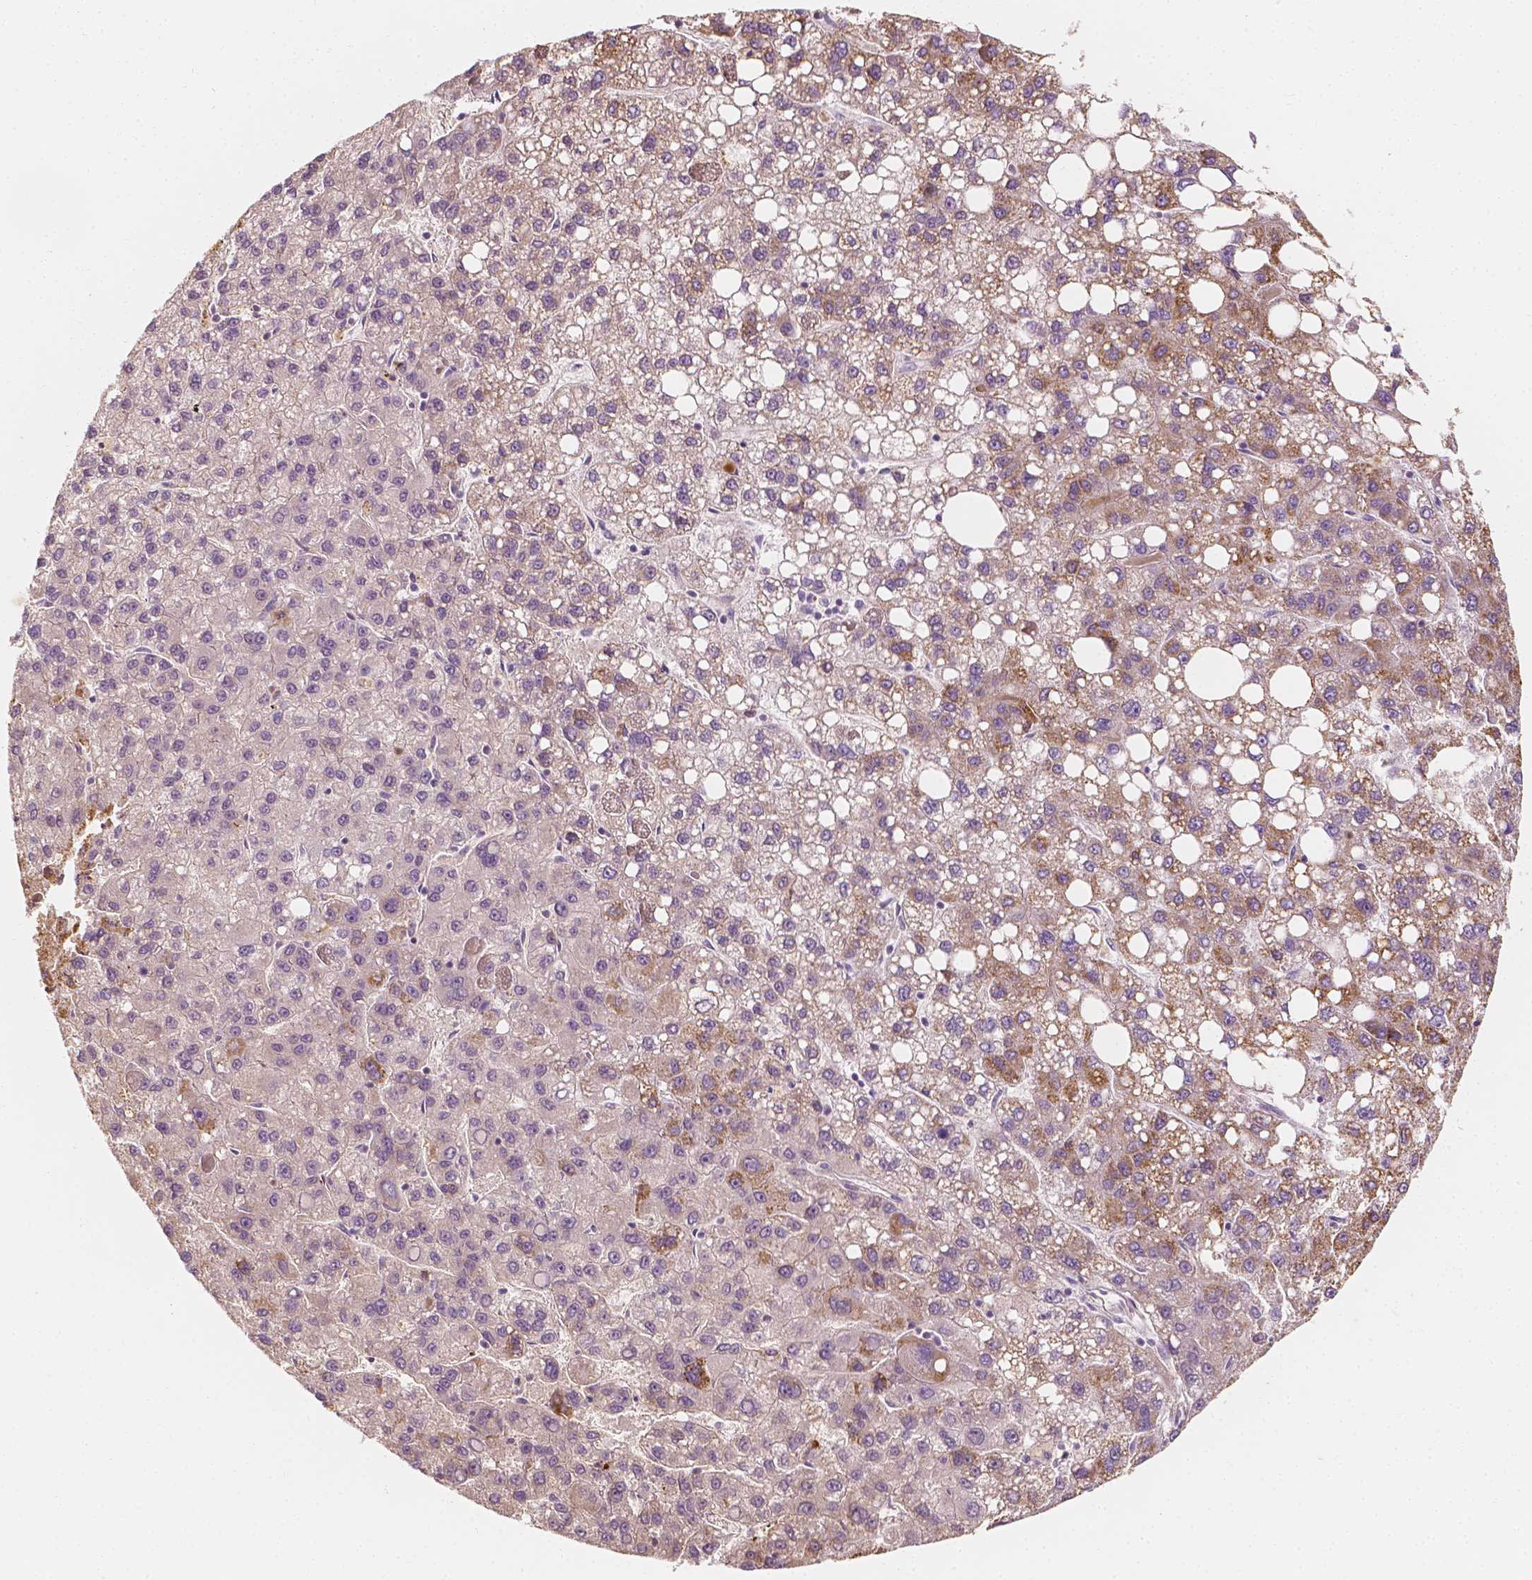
{"staining": {"intensity": "moderate", "quantity": "<25%", "location": "cytoplasmic/membranous"}, "tissue": "liver cancer", "cell_type": "Tumor cells", "image_type": "cancer", "snomed": [{"axis": "morphology", "description": "Carcinoma, Hepatocellular, NOS"}, {"axis": "topography", "description": "Liver"}], "caption": "This micrograph demonstrates immunohistochemistry (IHC) staining of hepatocellular carcinoma (liver), with low moderate cytoplasmic/membranous expression in approximately <25% of tumor cells.", "gene": "SHPK", "patient": {"sex": "female", "age": 82}}